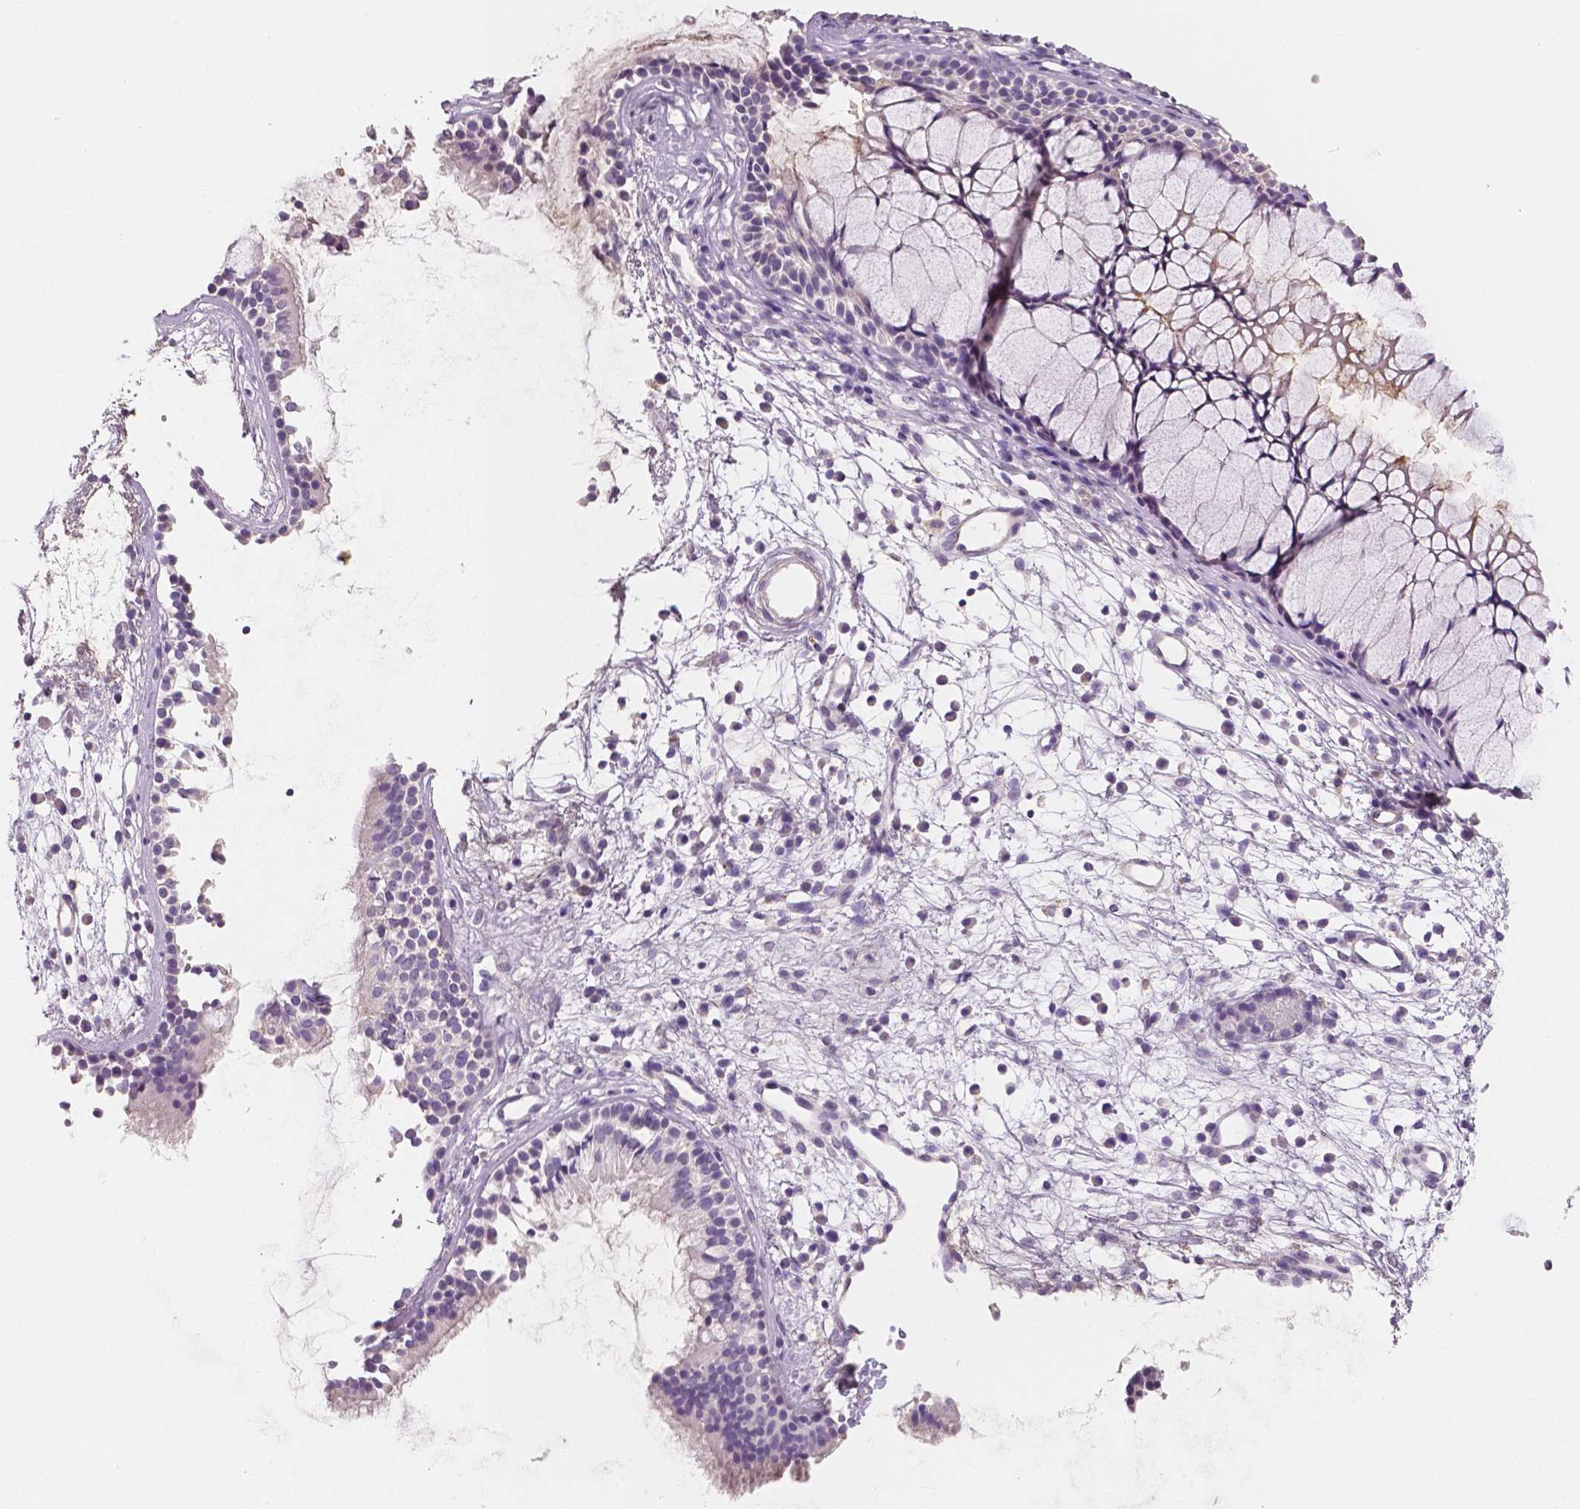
{"staining": {"intensity": "negative", "quantity": "none", "location": "none"}, "tissue": "nasopharynx", "cell_type": "Respiratory epithelial cells", "image_type": "normal", "snomed": [{"axis": "morphology", "description": "Normal tissue, NOS"}, {"axis": "topography", "description": "Nasopharynx"}], "caption": "Respiratory epithelial cells show no significant positivity in unremarkable nasopharynx. (DAB (3,3'-diaminobenzidine) immunohistochemistry (IHC), high magnification).", "gene": "APOA4", "patient": {"sex": "male", "age": 77}}